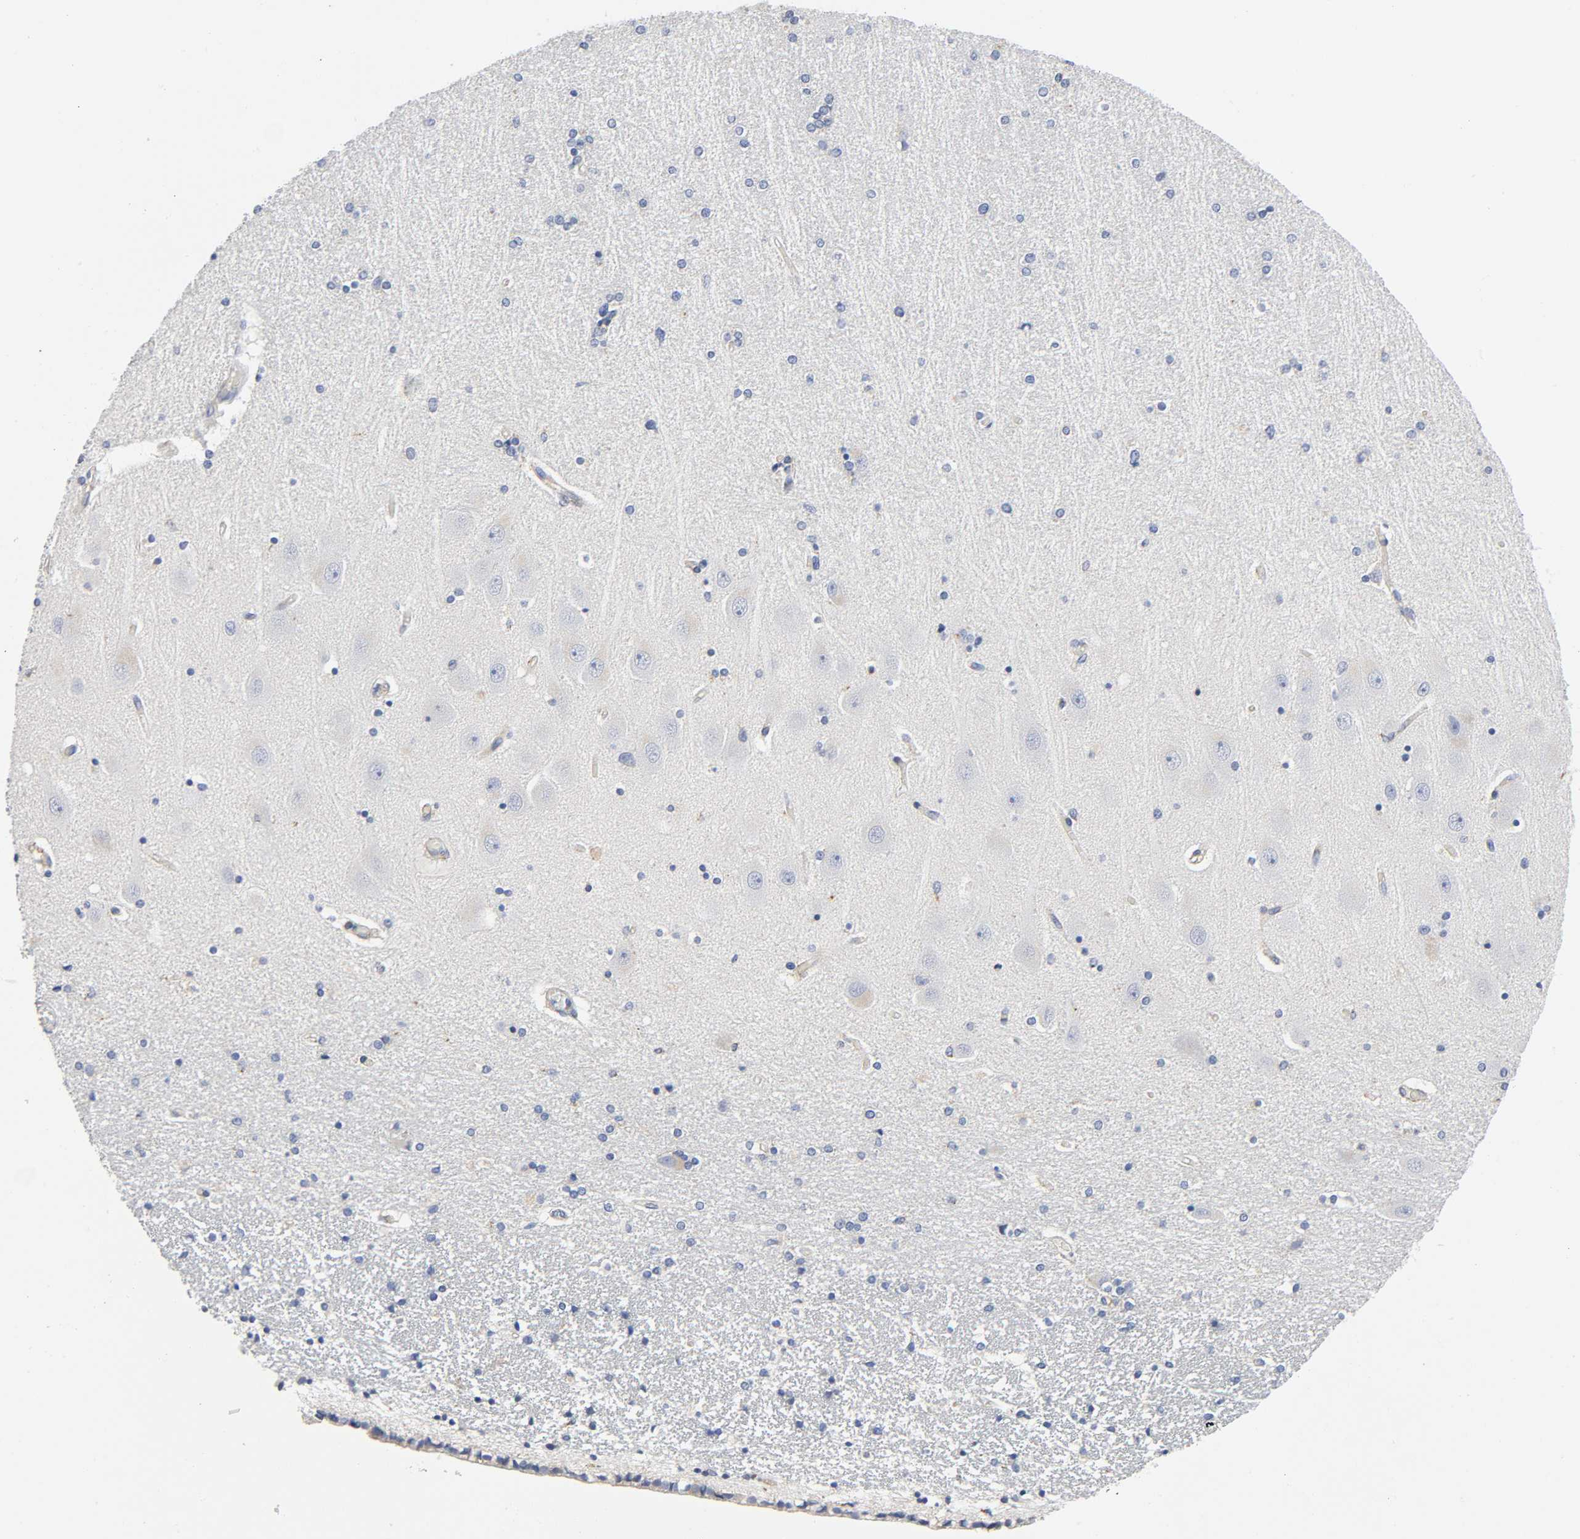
{"staining": {"intensity": "weak", "quantity": "<25%", "location": "cytoplasmic/membranous"}, "tissue": "hippocampus", "cell_type": "Glial cells", "image_type": "normal", "snomed": [{"axis": "morphology", "description": "Normal tissue, NOS"}, {"axis": "topography", "description": "Hippocampus"}], "caption": "High power microscopy image of an immunohistochemistry micrograph of normal hippocampus, revealing no significant positivity in glial cells.", "gene": "BAK1", "patient": {"sex": "female", "age": 54}}